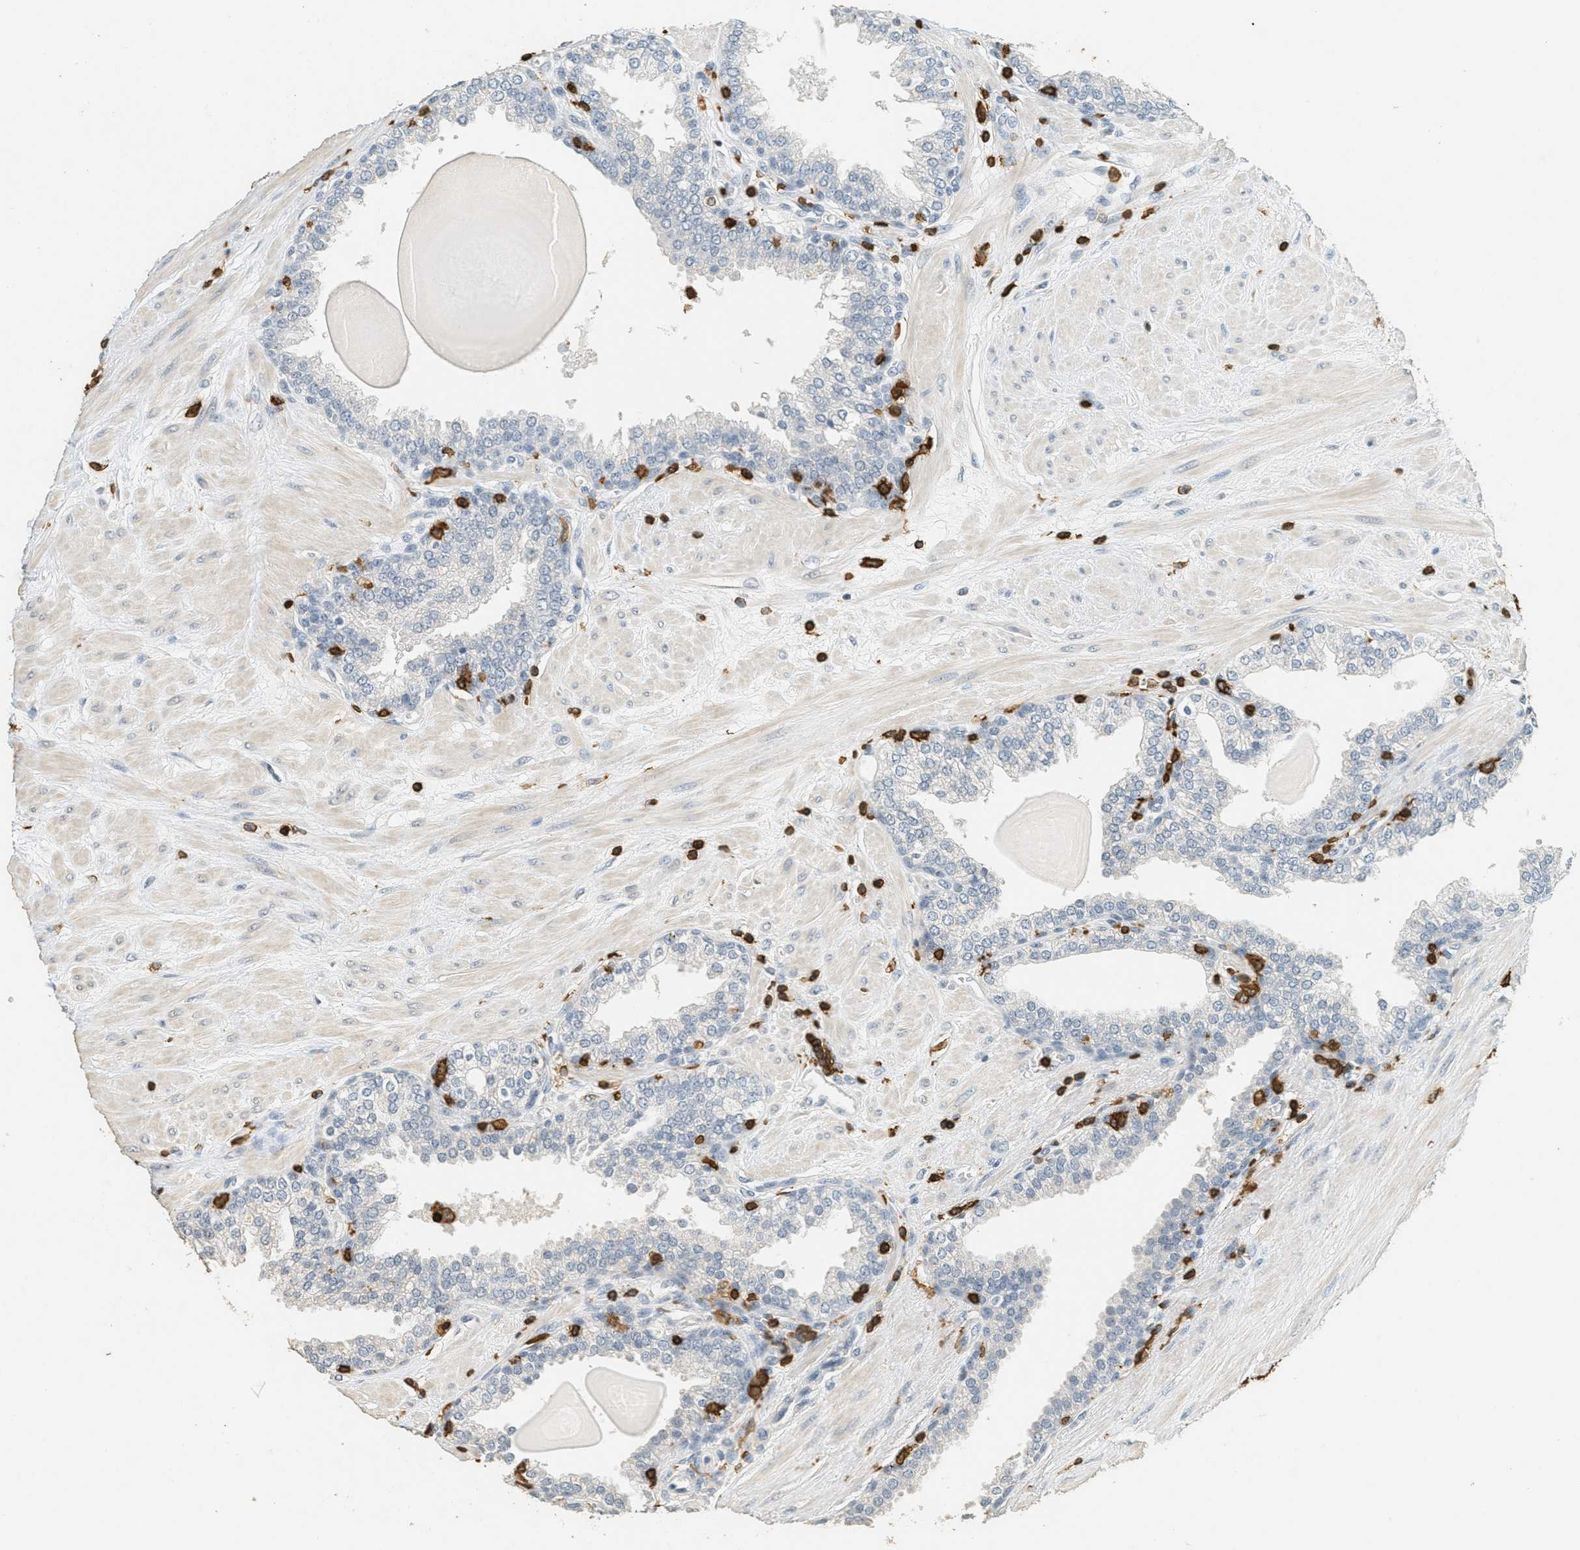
{"staining": {"intensity": "negative", "quantity": "none", "location": "none"}, "tissue": "prostate", "cell_type": "Glandular cells", "image_type": "normal", "snomed": [{"axis": "morphology", "description": "Normal tissue, NOS"}, {"axis": "topography", "description": "Prostate"}], "caption": "High magnification brightfield microscopy of normal prostate stained with DAB (brown) and counterstained with hematoxylin (blue): glandular cells show no significant positivity.", "gene": "LSP1", "patient": {"sex": "male", "age": 51}}